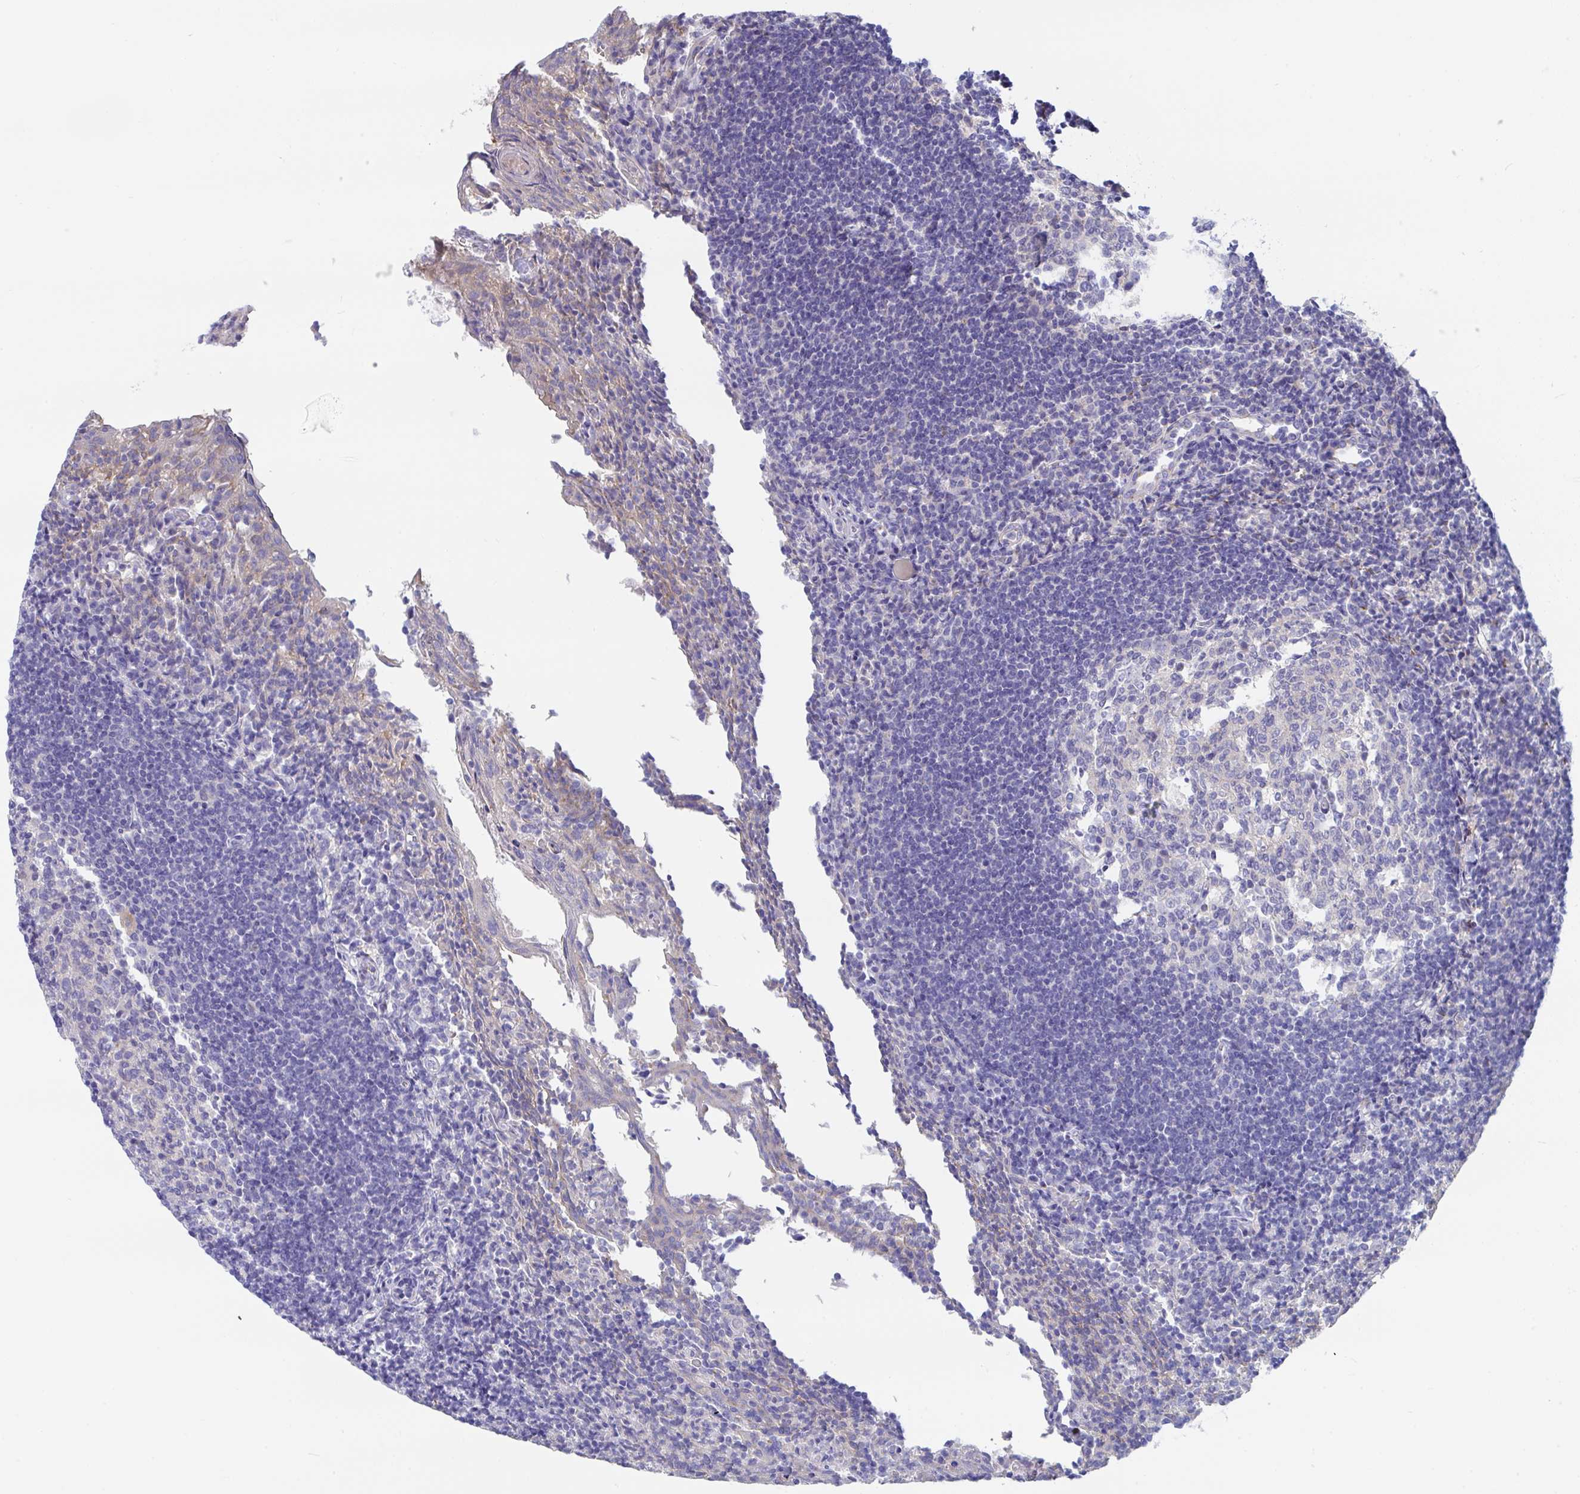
{"staining": {"intensity": "weak", "quantity": "<25%", "location": "cytoplasmic/membranous"}, "tissue": "tonsil", "cell_type": "Germinal center cells", "image_type": "normal", "snomed": [{"axis": "morphology", "description": "Normal tissue, NOS"}, {"axis": "topography", "description": "Tonsil"}], "caption": "A micrograph of human tonsil is negative for staining in germinal center cells.", "gene": "P2RX3", "patient": {"sex": "female", "age": 10}}